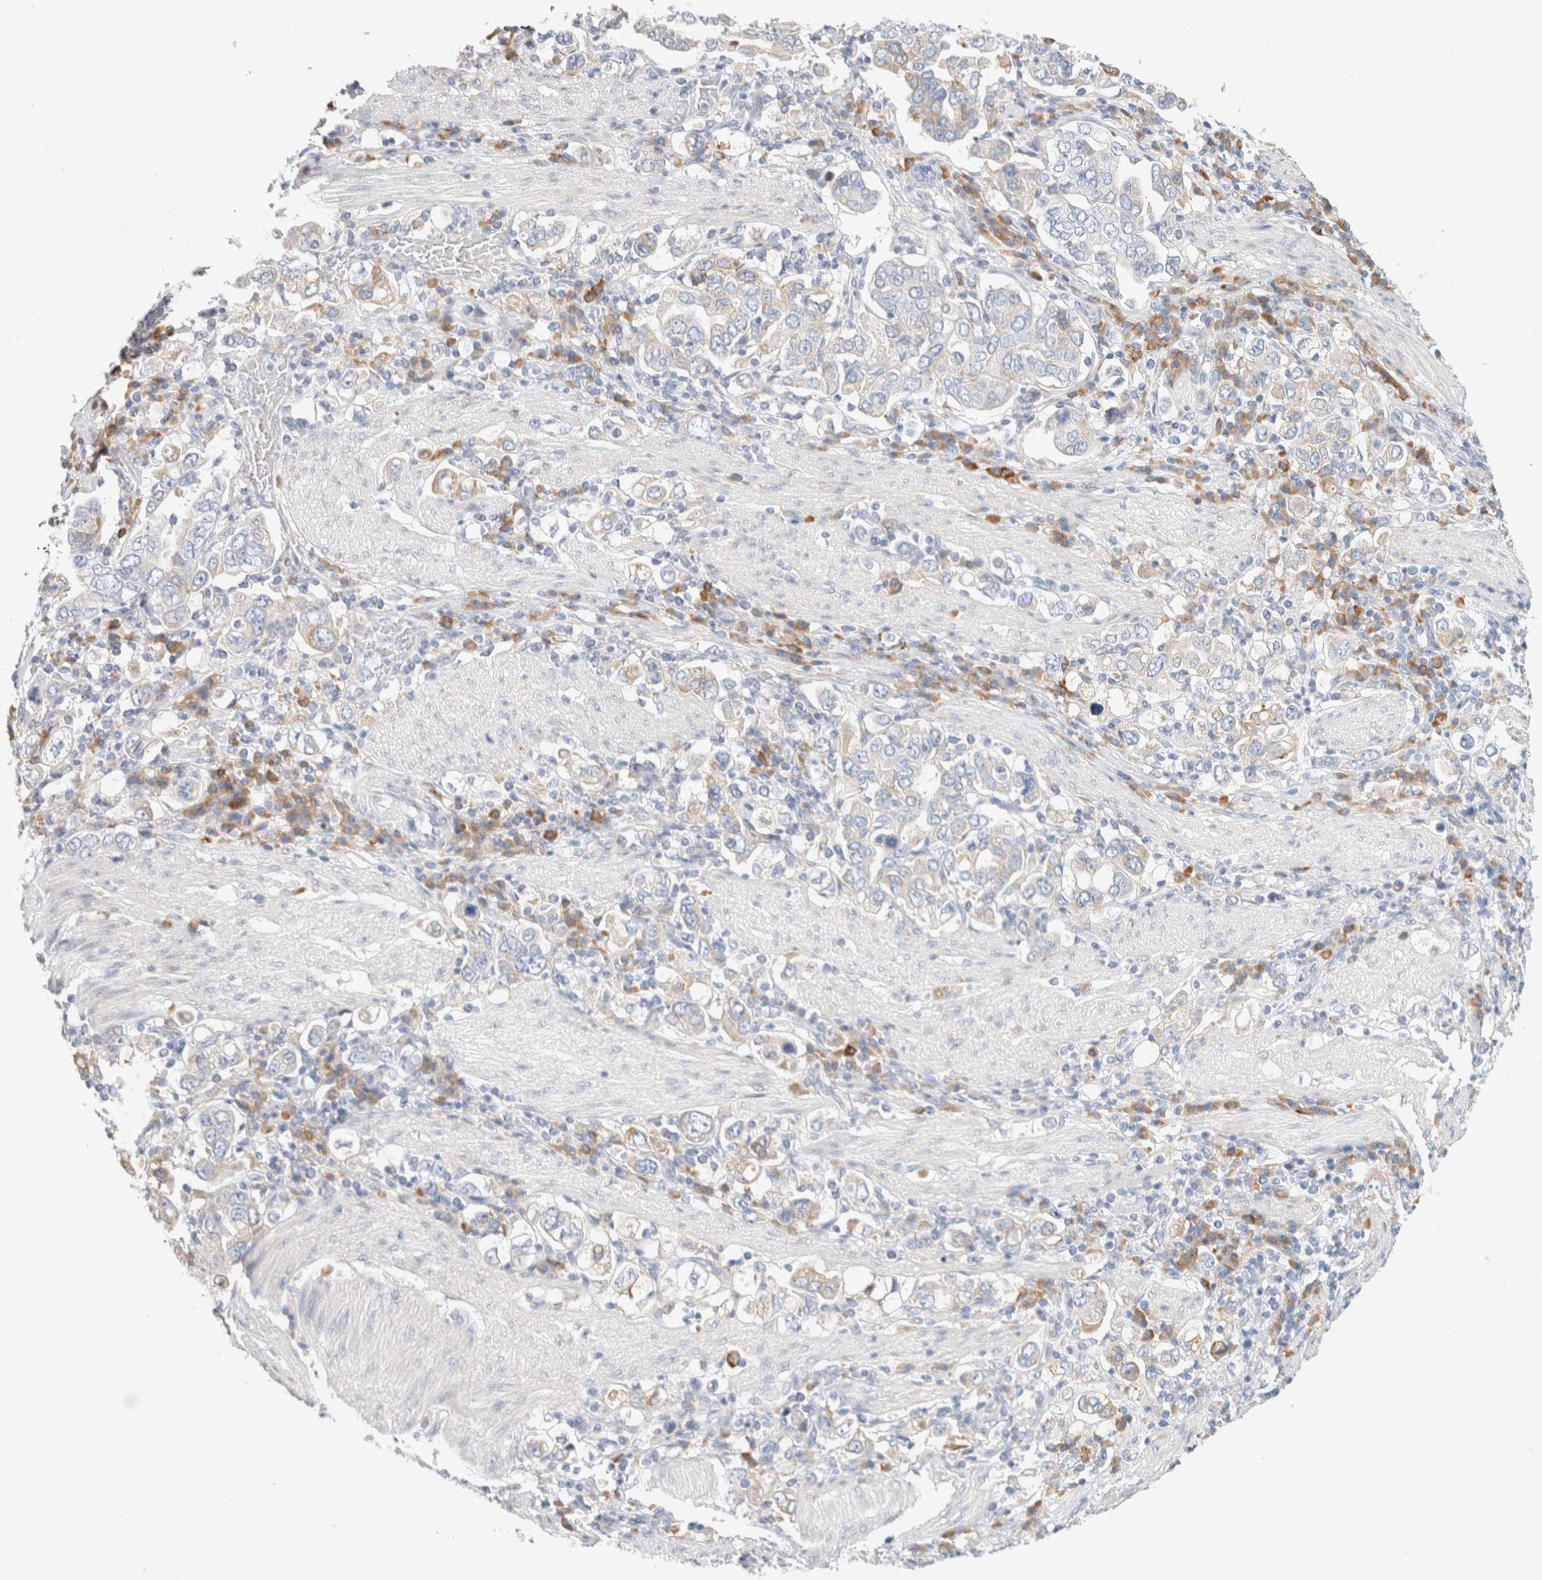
{"staining": {"intensity": "weak", "quantity": "<25%", "location": "cytoplasmic/membranous"}, "tissue": "stomach cancer", "cell_type": "Tumor cells", "image_type": "cancer", "snomed": [{"axis": "morphology", "description": "Adenocarcinoma, NOS"}, {"axis": "topography", "description": "Stomach, upper"}], "caption": "Tumor cells are negative for protein expression in human adenocarcinoma (stomach).", "gene": "CSK", "patient": {"sex": "male", "age": 62}}